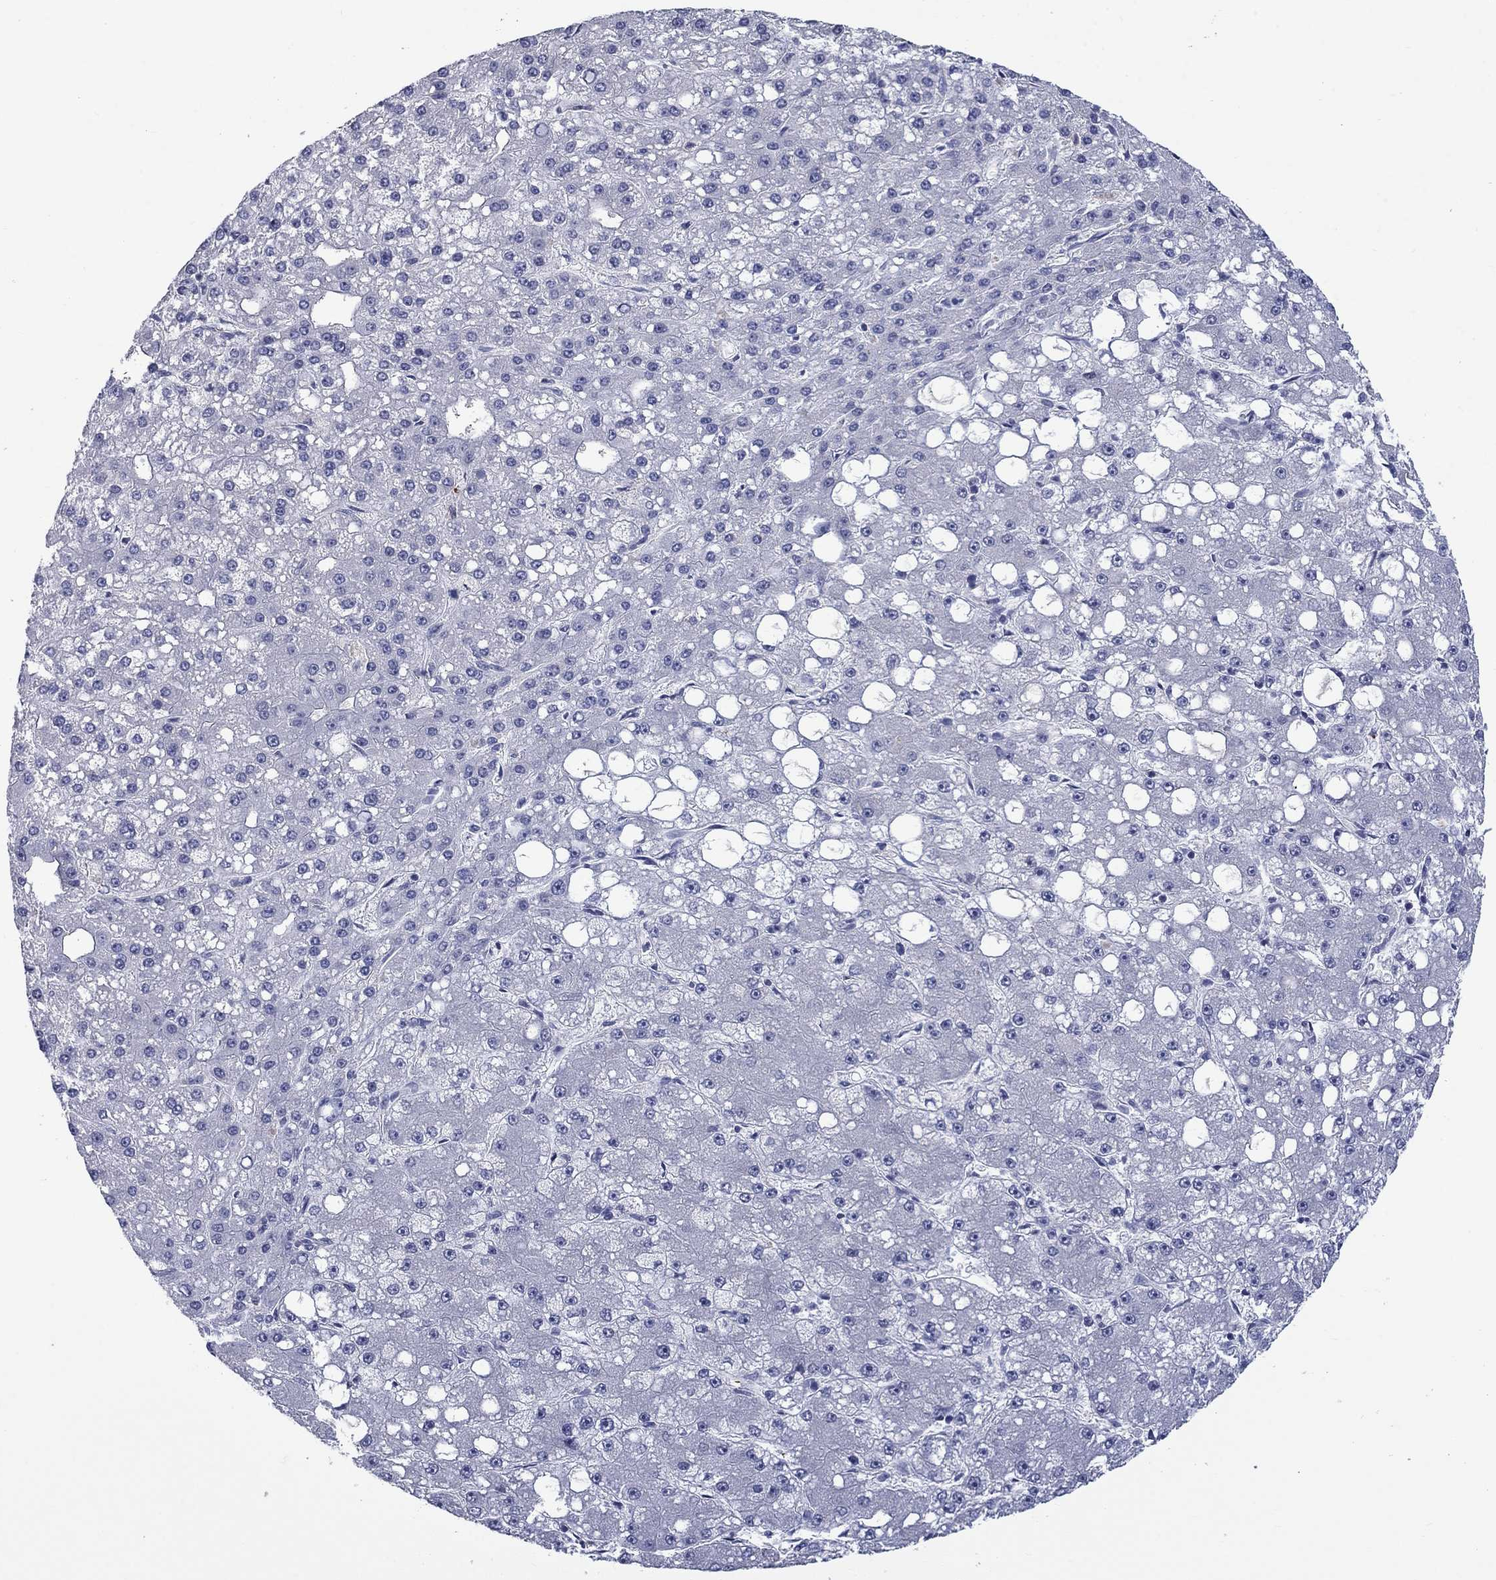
{"staining": {"intensity": "negative", "quantity": "none", "location": "none"}, "tissue": "liver cancer", "cell_type": "Tumor cells", "image_type": "cancer", "snomed": [{"axis": "morphology", "description": "Carcinoma, Hepatocellular, NOS"}, {"axis": "topography", "description": "Liver"}], "caption": "IHC histopathology image of neoplastic tissue: human liver cancer stained with DAB (3,3'-diaminobenzidine) demonstrates no significant protein expression in tumor cells.", "gene": "PLEK", "patient": {"sex": "male", "age": 67}}